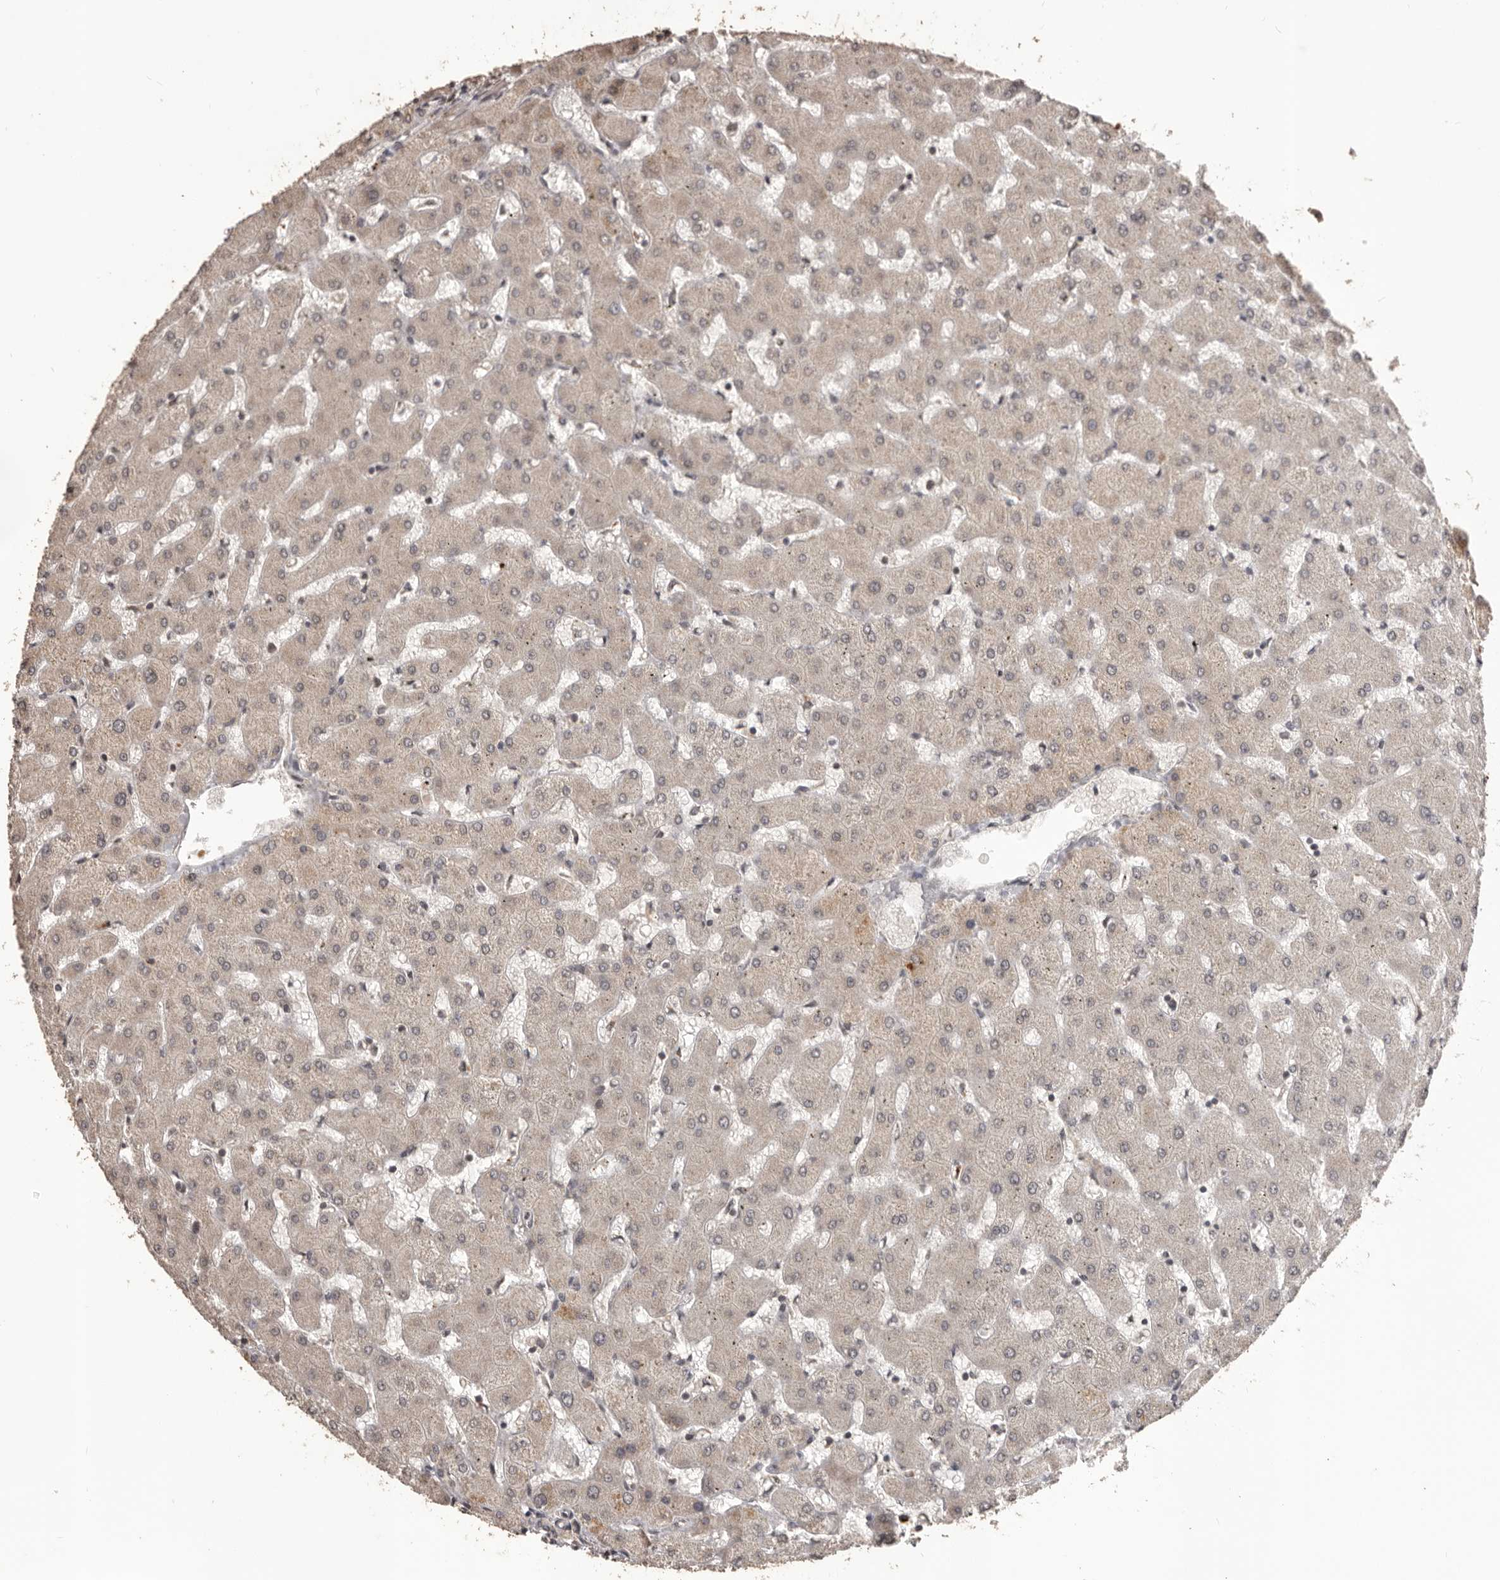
{"staining": {"intensity": "weak", "quantity": ">75%", "location": "cytoplasmic/membranous"}, "tissue": "liver", "cell_type": "Cholangiocytes", "image_type": "normal", "snomed": [{"axis": "morphology", "description": "Normal tissue, NOS"}, {"axis": "topography", "description": "Liver"}], "caption": "Unremarkable liver was stained to show a protein in brown. There is low levels of weak cytoplasmic/membranous positivity in approximately >75% of cholangiocytes. (DAB IHC, brown staining for protein, blue staining for nuclei).", "gene": "QRSL1", "patient": {"sex": "female", "age": 63}}